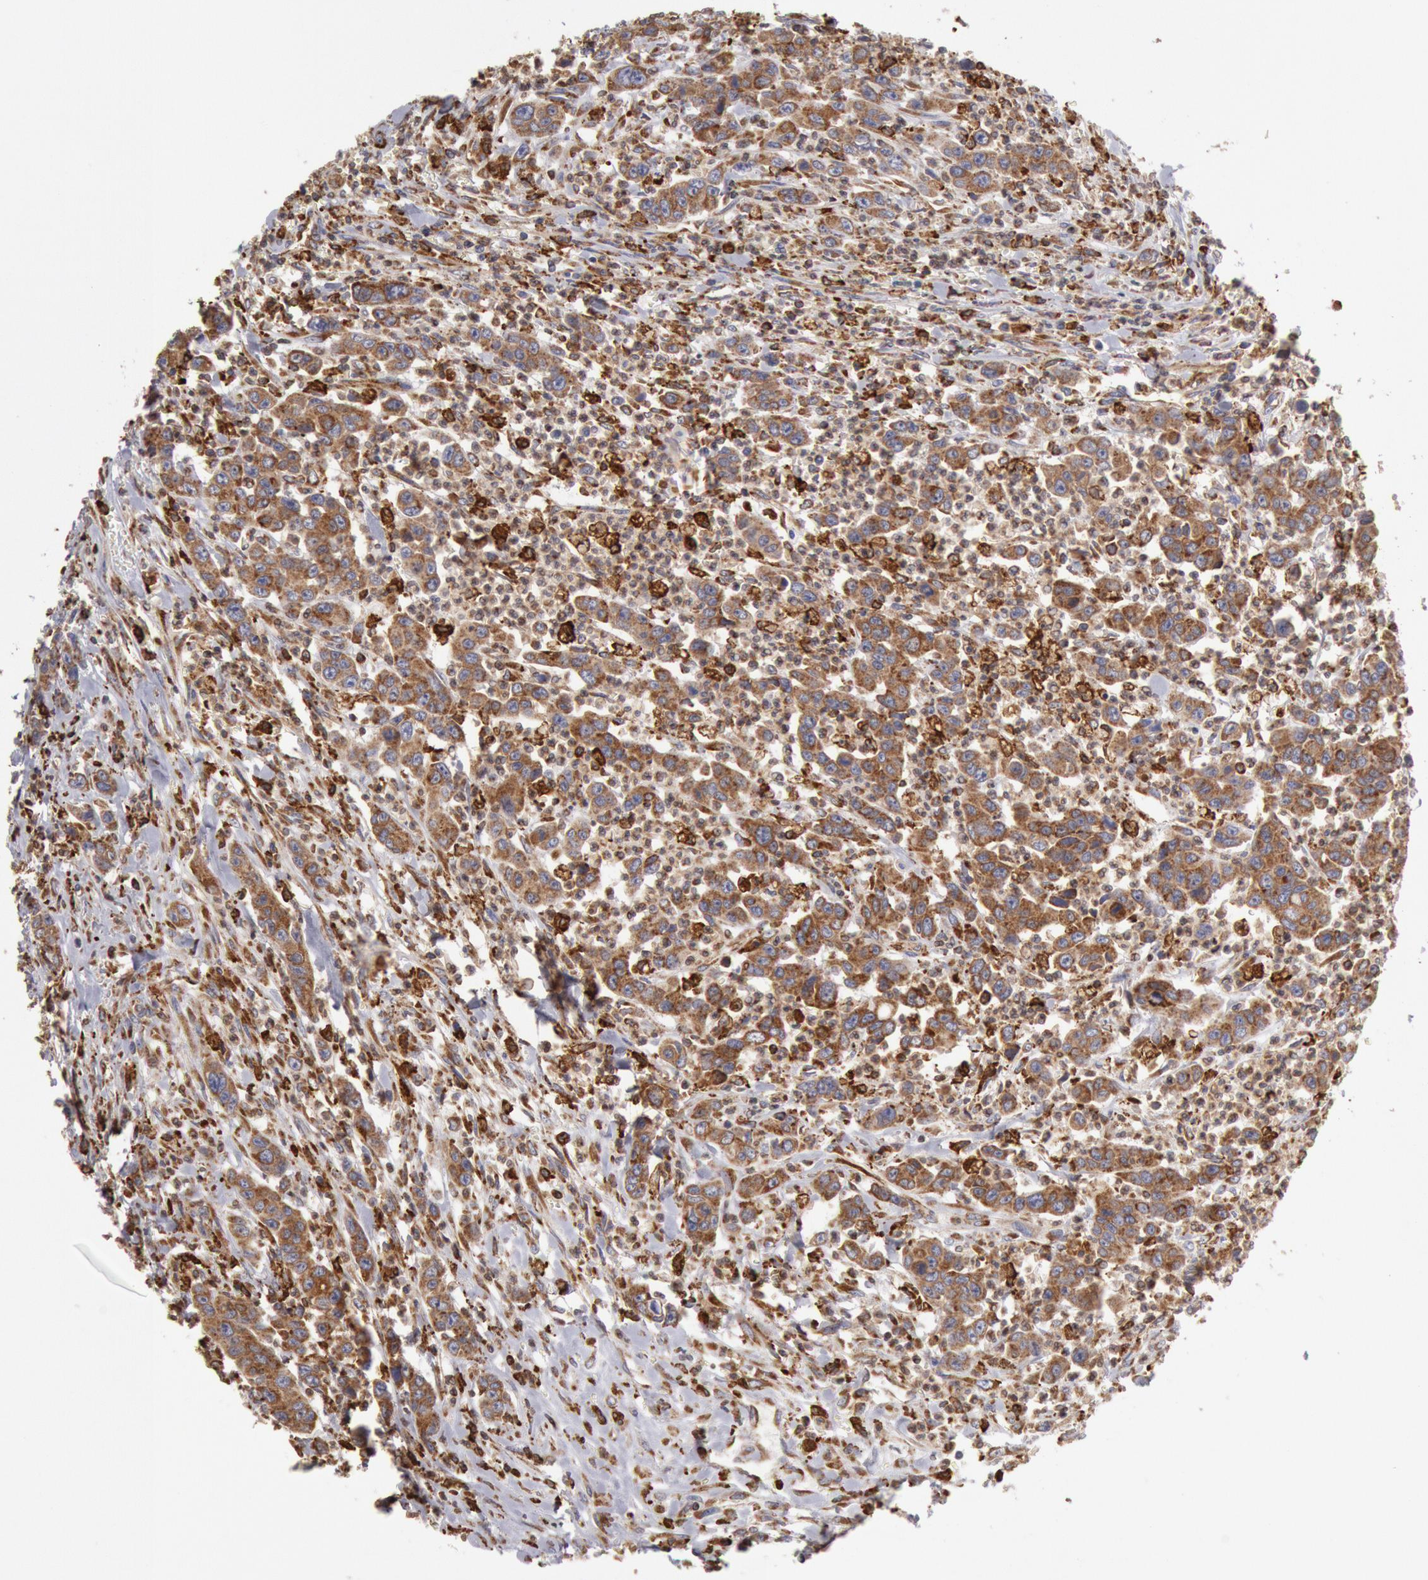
{"staining": {"intensity": "moderate", "quantity": ">75%", "location": "cytoplasmic/membranous"}, "tissue": "urothelial cancer", "cell_type": "Tumor cells", "image_type": "cancer", "snomed": [{"axis": "morphology", "description": "Urothelial carcinoma, High grade"}, {"axis": "topography", "description": "Urinary bladder"}], "caption": "Brown immunohistochemical staining in human high-grade urothelial carcinoma exhibits moderate cytoplasmic/membranous expression in about >75% of tumor cells.", "gene": "ERP44", "patient": {"sex": "male", "age": 86}}